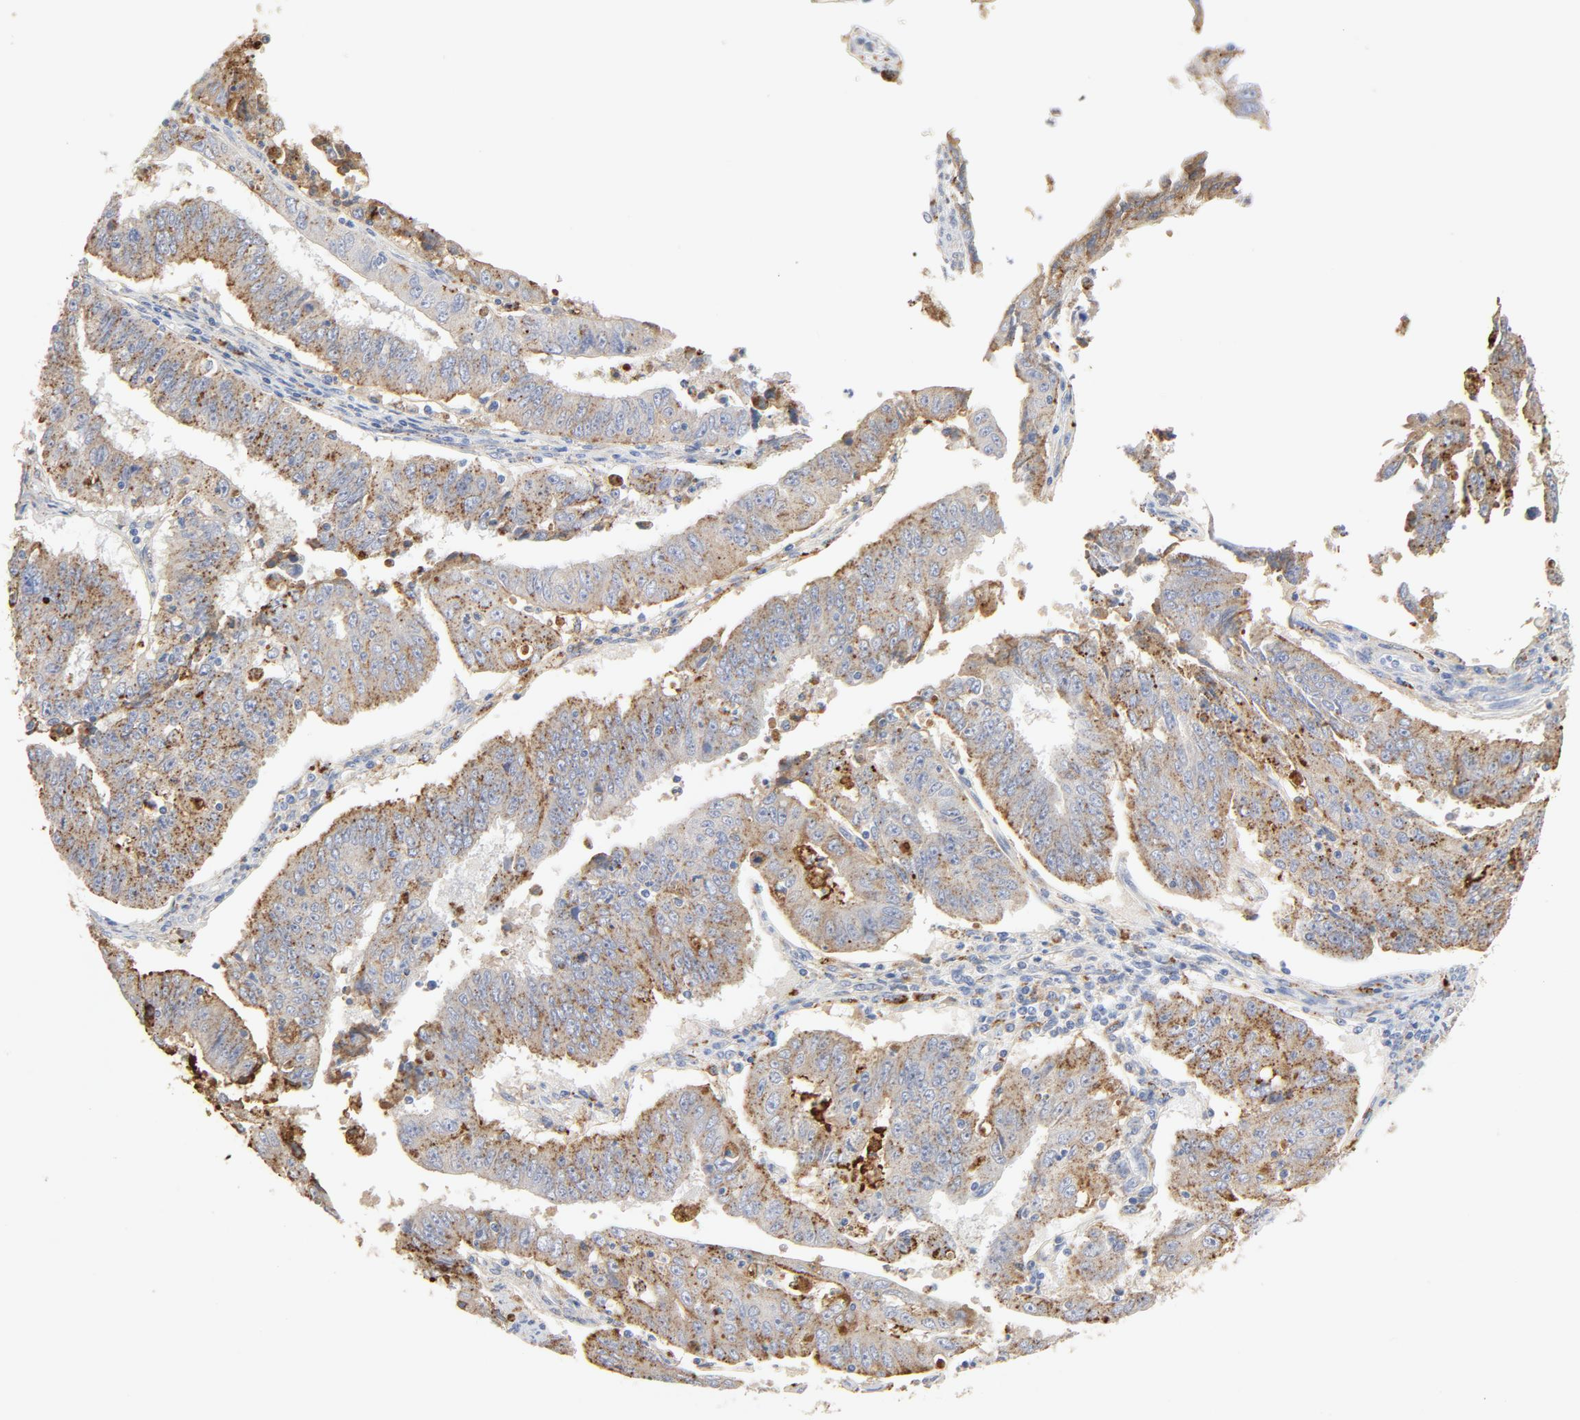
{"staining": {"intensity": "moderate", "quantity": "25%-75%", "location": "cytoplasmic/membranous"}, "tissue": "endometrial cancer", "cell_type": "Tumor cells", "image_type": "cancer", "snomed": [{"axis": "morphology", "description": "Adenocarcinoma, NOS"}, {"axis": "topography", "description": "Endometrium"}], "caption": "The micrograph displays immunohistochemical staining of endometrial cancer. There is moderate cytoplasmic/membranous staining is identified in approximately 25%-75% of tumor cells. (DAB (3,3'-diaminobenzidine) IHC, brown staining for protein, blue staining for nuclei).", "gene": "MAGEB17", "patient": {"sex": "female", "age": 42}}